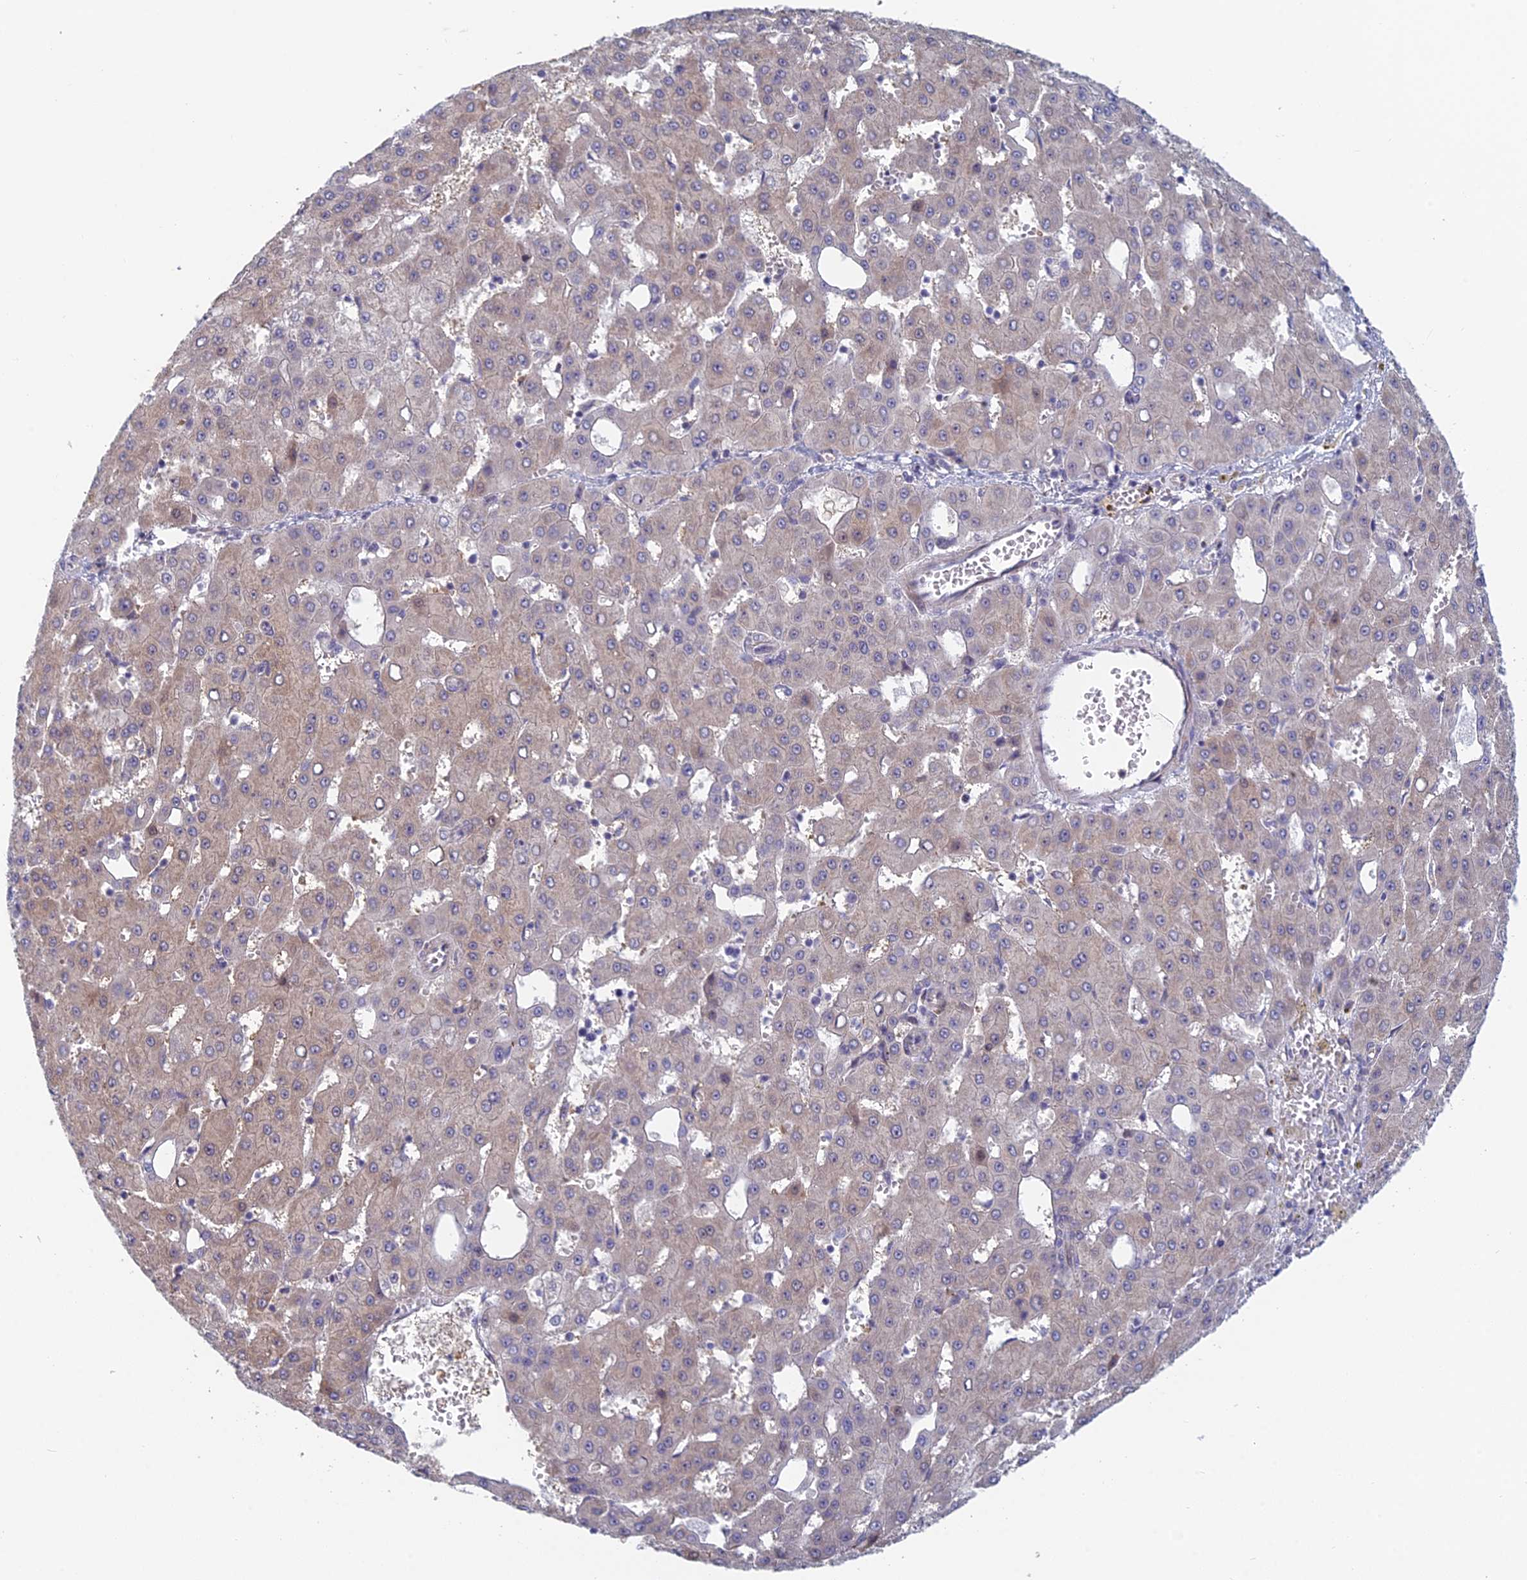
{"staining": {"intensity": "negative", "quantity": "none", "location": "none"}, "tissue": "liver cancer", "cell_type": "Tumor cells", "image_type": "cancer", "snomed": [{"axis": "morphology", "description": "Carcinoma, Hepatocellular, NOS"}, {"axis": "topography", "description": "Liver"}], "caption": "This is an IHC histopathology image of human liver cancer (hepatocellular carcinoma). There is no expression in tumor cells.", "gene": "PPP1R26", "patient": {"sex": "male", "age": 47}}